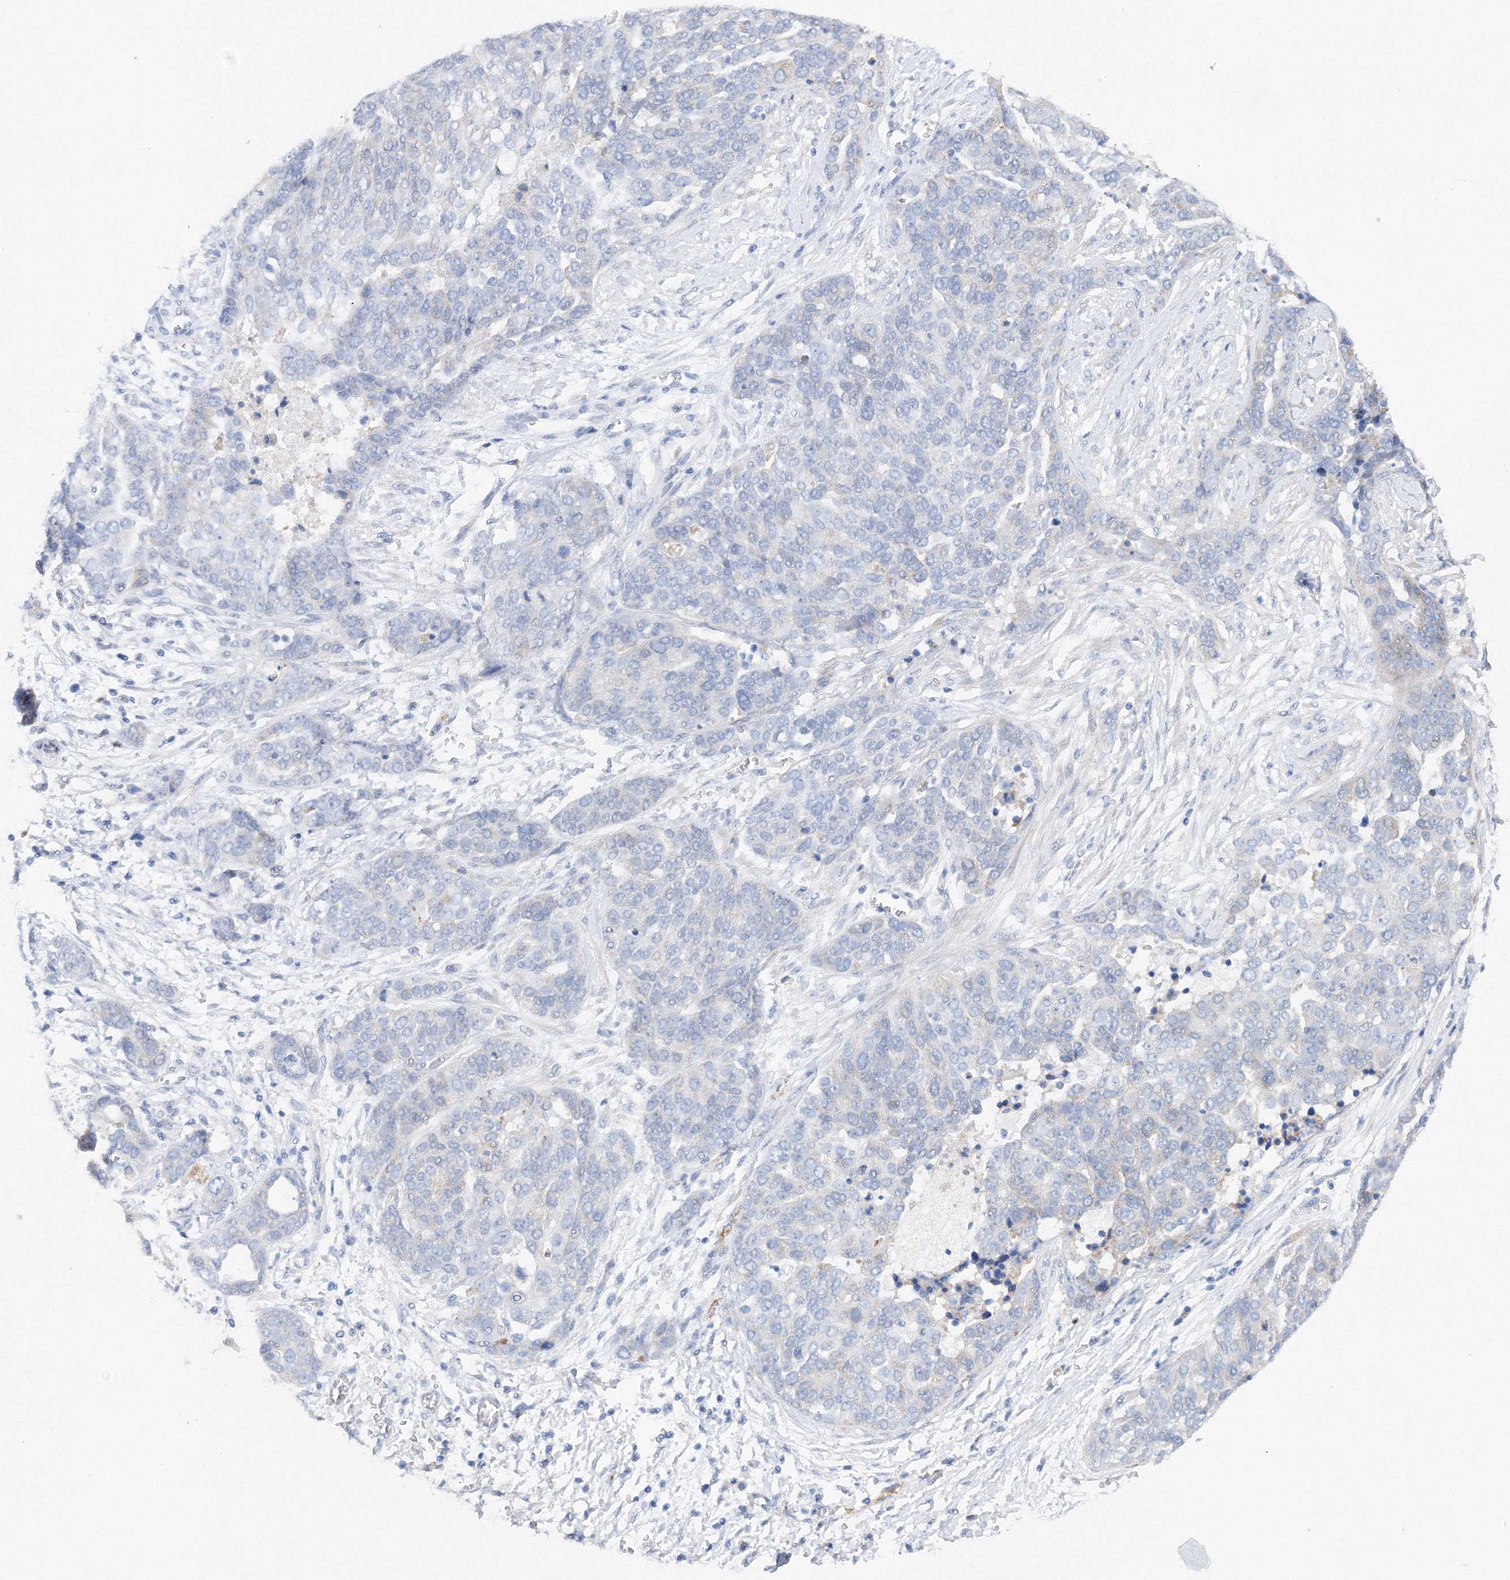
{"staining": {"intensity": "negative", "quantity": "none", "location": "none"}, "tissue": "ovarian cancer", "cell_type": "Tumor cells", "image_type": "cancer", "snomed": [{"axis": "morphology", "description": "Cystadenocarcinoma, serous, NOS"}, {"axis": "topography", "description": "Ovary"}], "caption": "A high-resolution micrograph shows immunohistochemistry staining of ovarian cancer (serous cystadenocarcinoma), which exhibits no significant staining in tumor cells.", "gene": "TAMM41", "patient": {"sex": "female", "age": 44}}